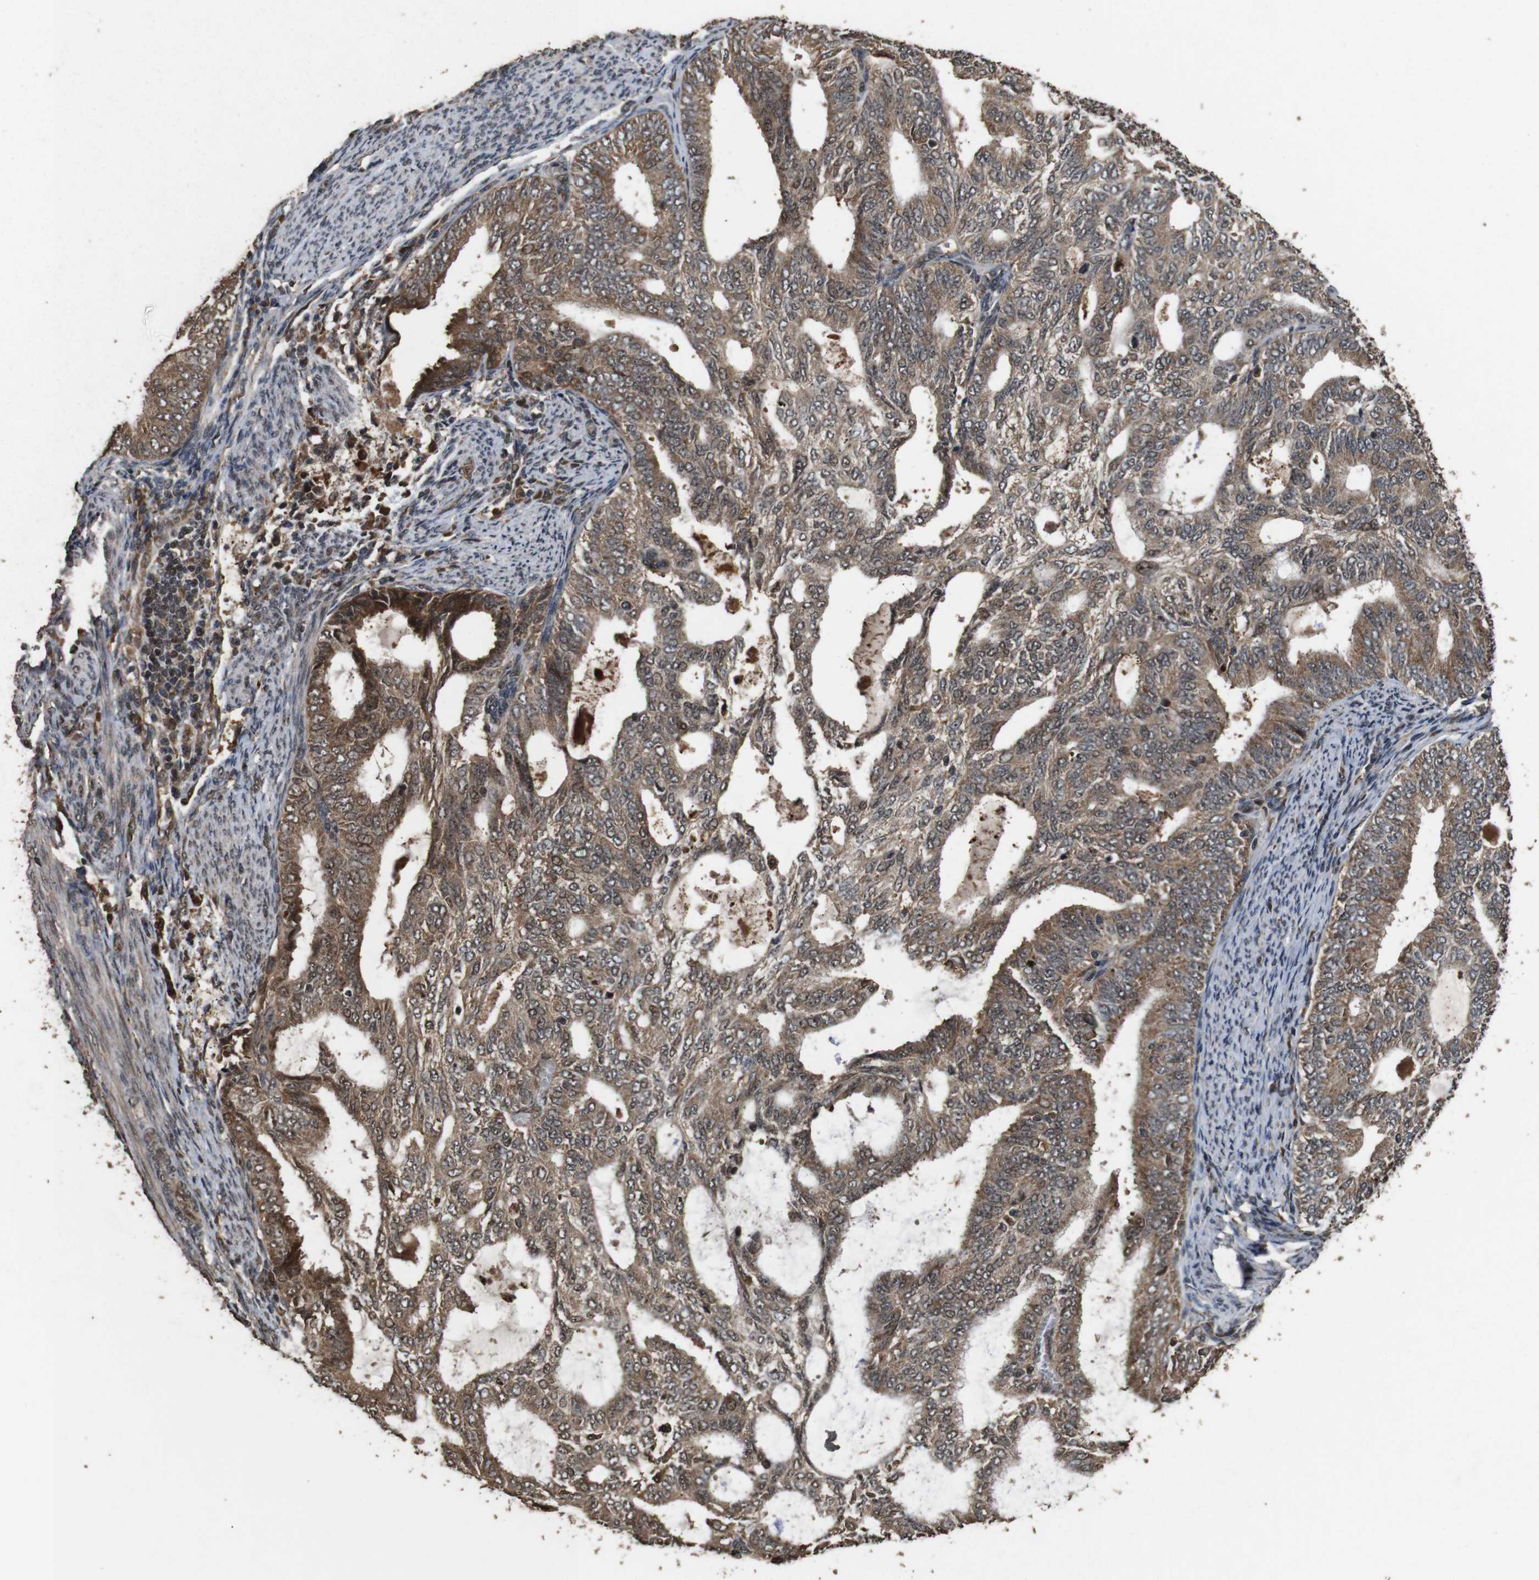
{"staining": {"intensity": "moderate", "quantity": ">75%", "location": "cytoplasmic/membranous"}, "tissue": "endometrial cancer", "cell_type": "Tumor cells", "image_type": "cancer", "snomed": [{"axis": "morphology", "description": "Adenocarcinoma, NOS"}, {"axis": "topography", "description": "Endometrium"}], "caption": "Protein staining of endometrial adenocarcinoma tissue reveals moderate cytoplasmic/membranous expression in approximately >75% of tumor cells. The staining is performed using DAB (3,3'-diaminobenzidine) brown chromogen to label protein expression. The nuclei are counter-stained blue using hematoxylin.", "gene": "RRAS2", "patient": {"sex": "female", "age": 58}}